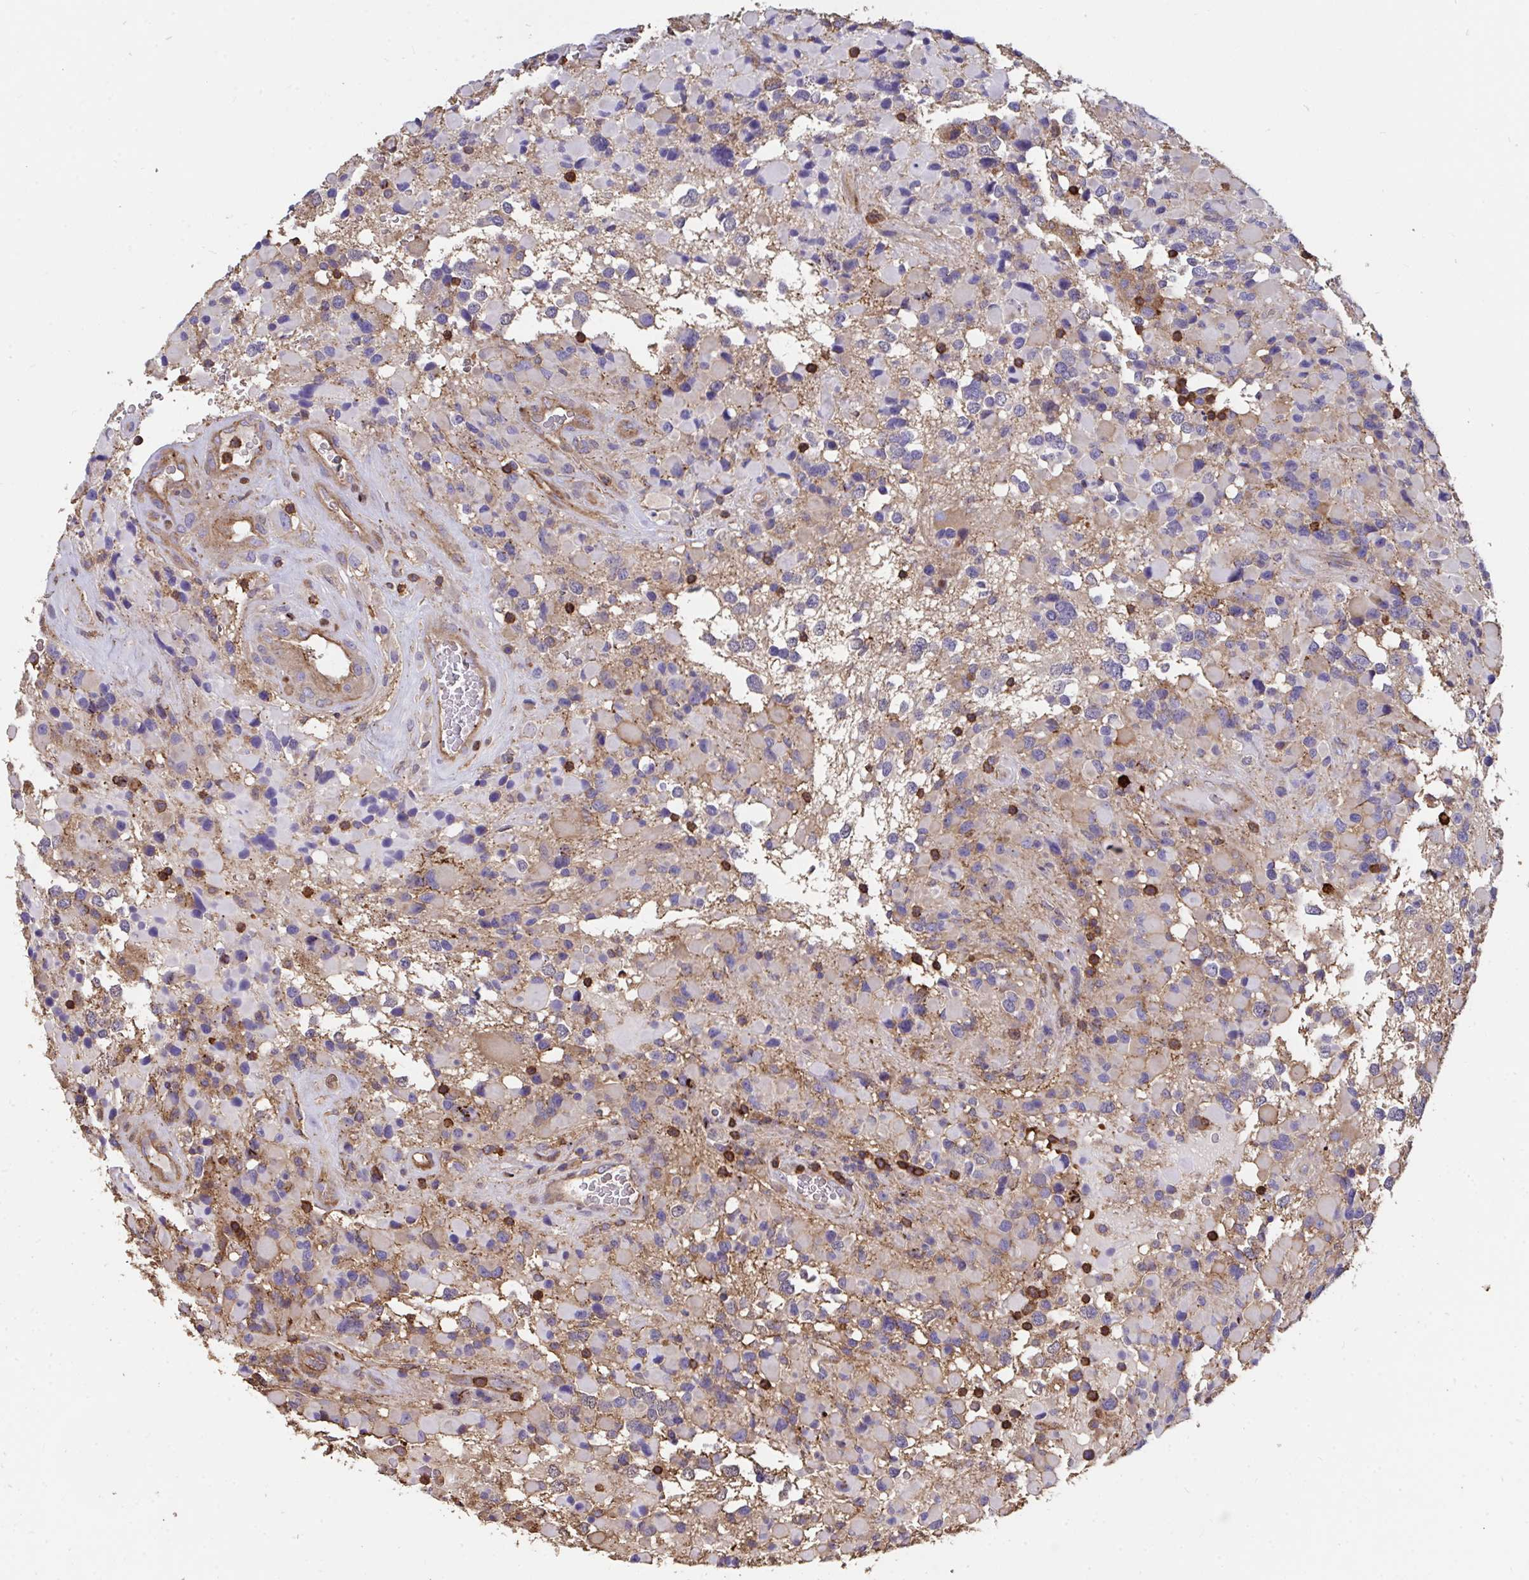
{"staining": {"intensity": "moderate", "quantity": "<25%", "location": "cytoplasmic/membranous"}, "tissue": "glioma", "cell_type": "Tumor cells", "image_type": "cancer", "snomed": [{"axis": "morphology", "description": "Glioma, malignant, High grade"}, {"axis": "topography", "description": "Brain"}], "caption": "Human high-grade glioma (malignant) stained with a protein marker demonstrates moderate staining in tumor cells.", "gene": "CFL1", "patient": {"sex": "female", "age": 40}}